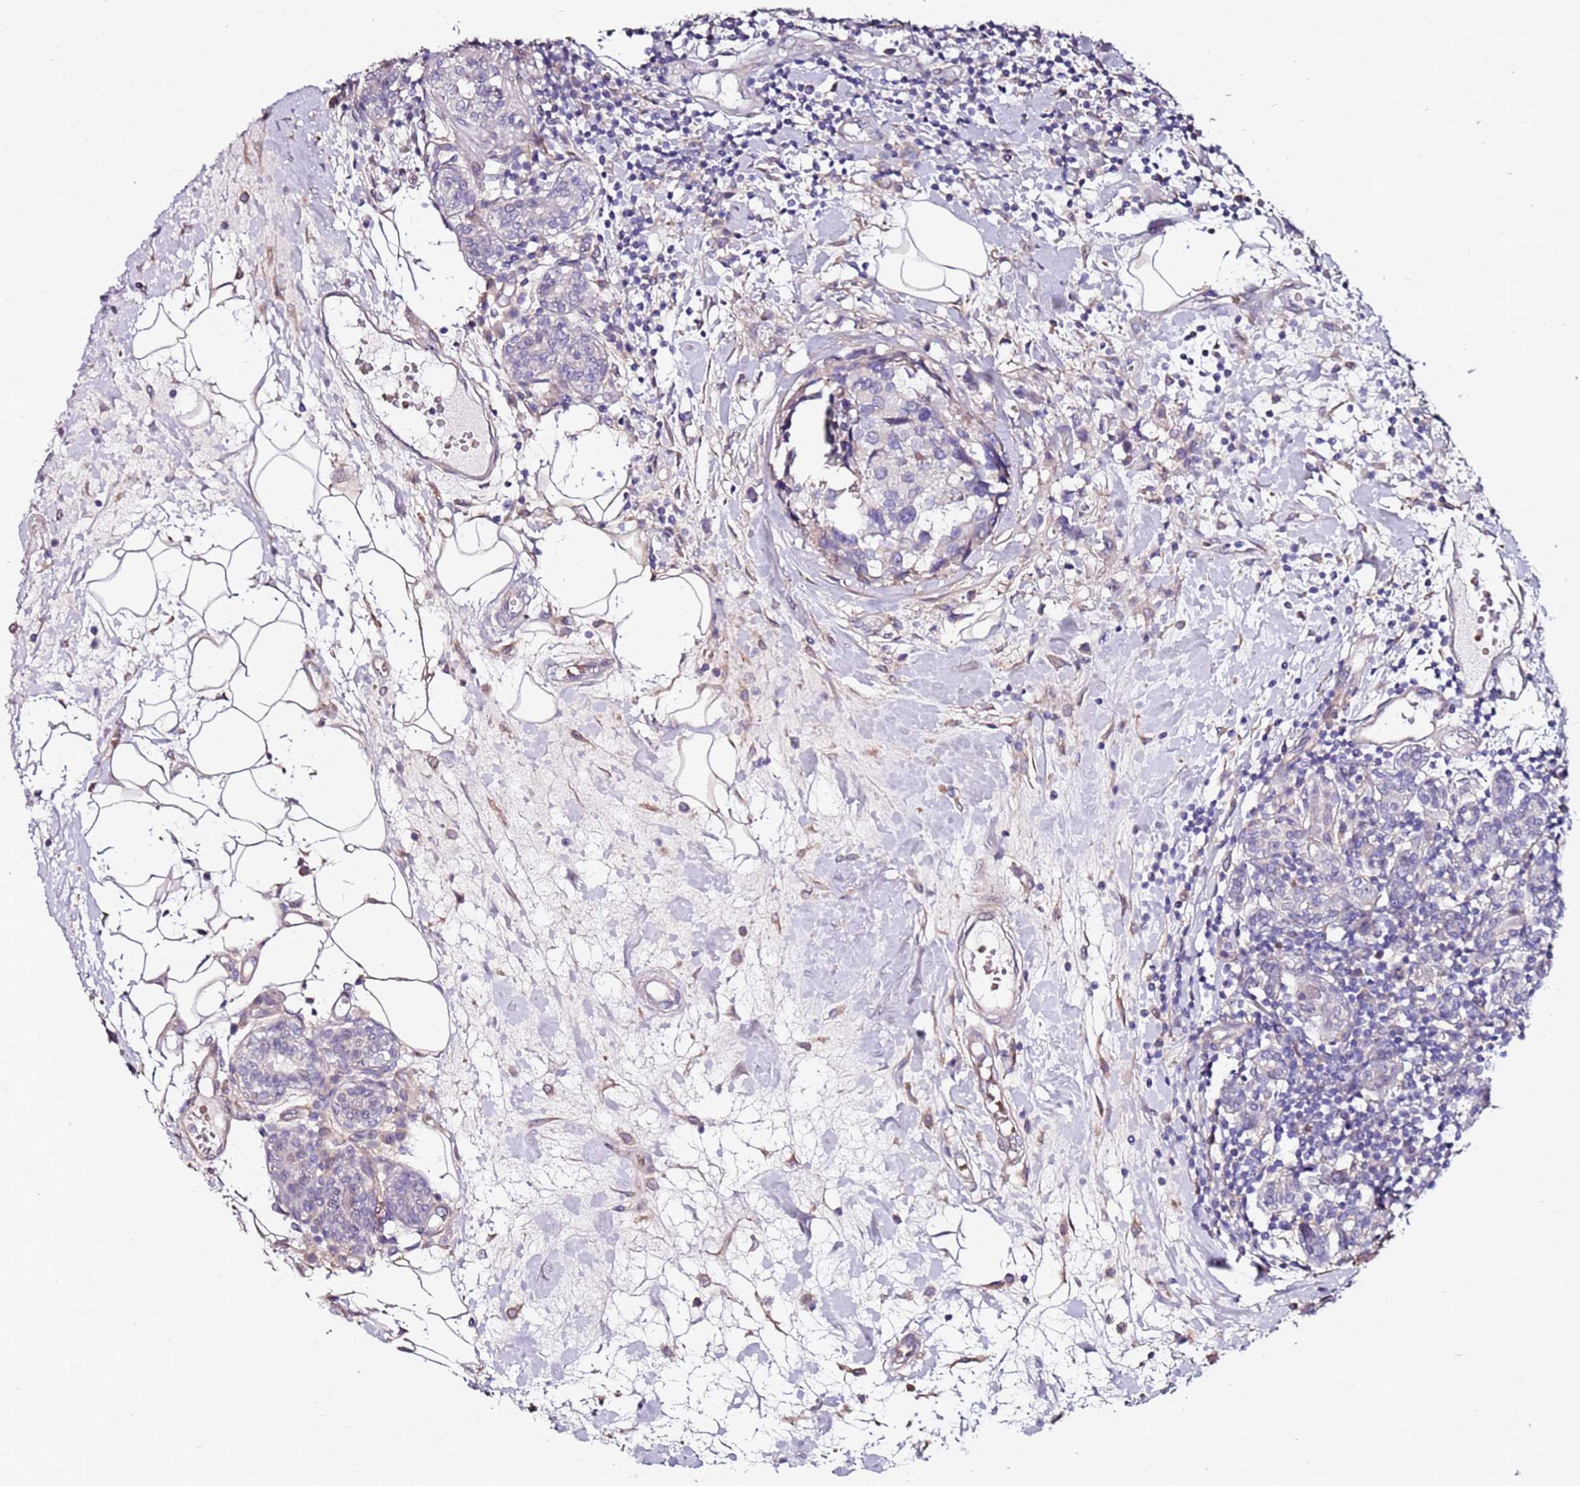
{"staining": {"intensity": "negative", "quantity": "none", "location": "none"}, "tissue": "breast cancer", "cell_type": "Tumor cells", "image_type": "cancer", "snomed": [{"axis": "morphology", "description": "Lobular carcinoma"}, {"axis": "topography", "description": "Breast"}], "caption": "Immunohistochemical staining of breast cancer shows no significant positivity in tumor cells.", "gene": "C3orf80", "patient": {"sex": "female", "age": 59}}